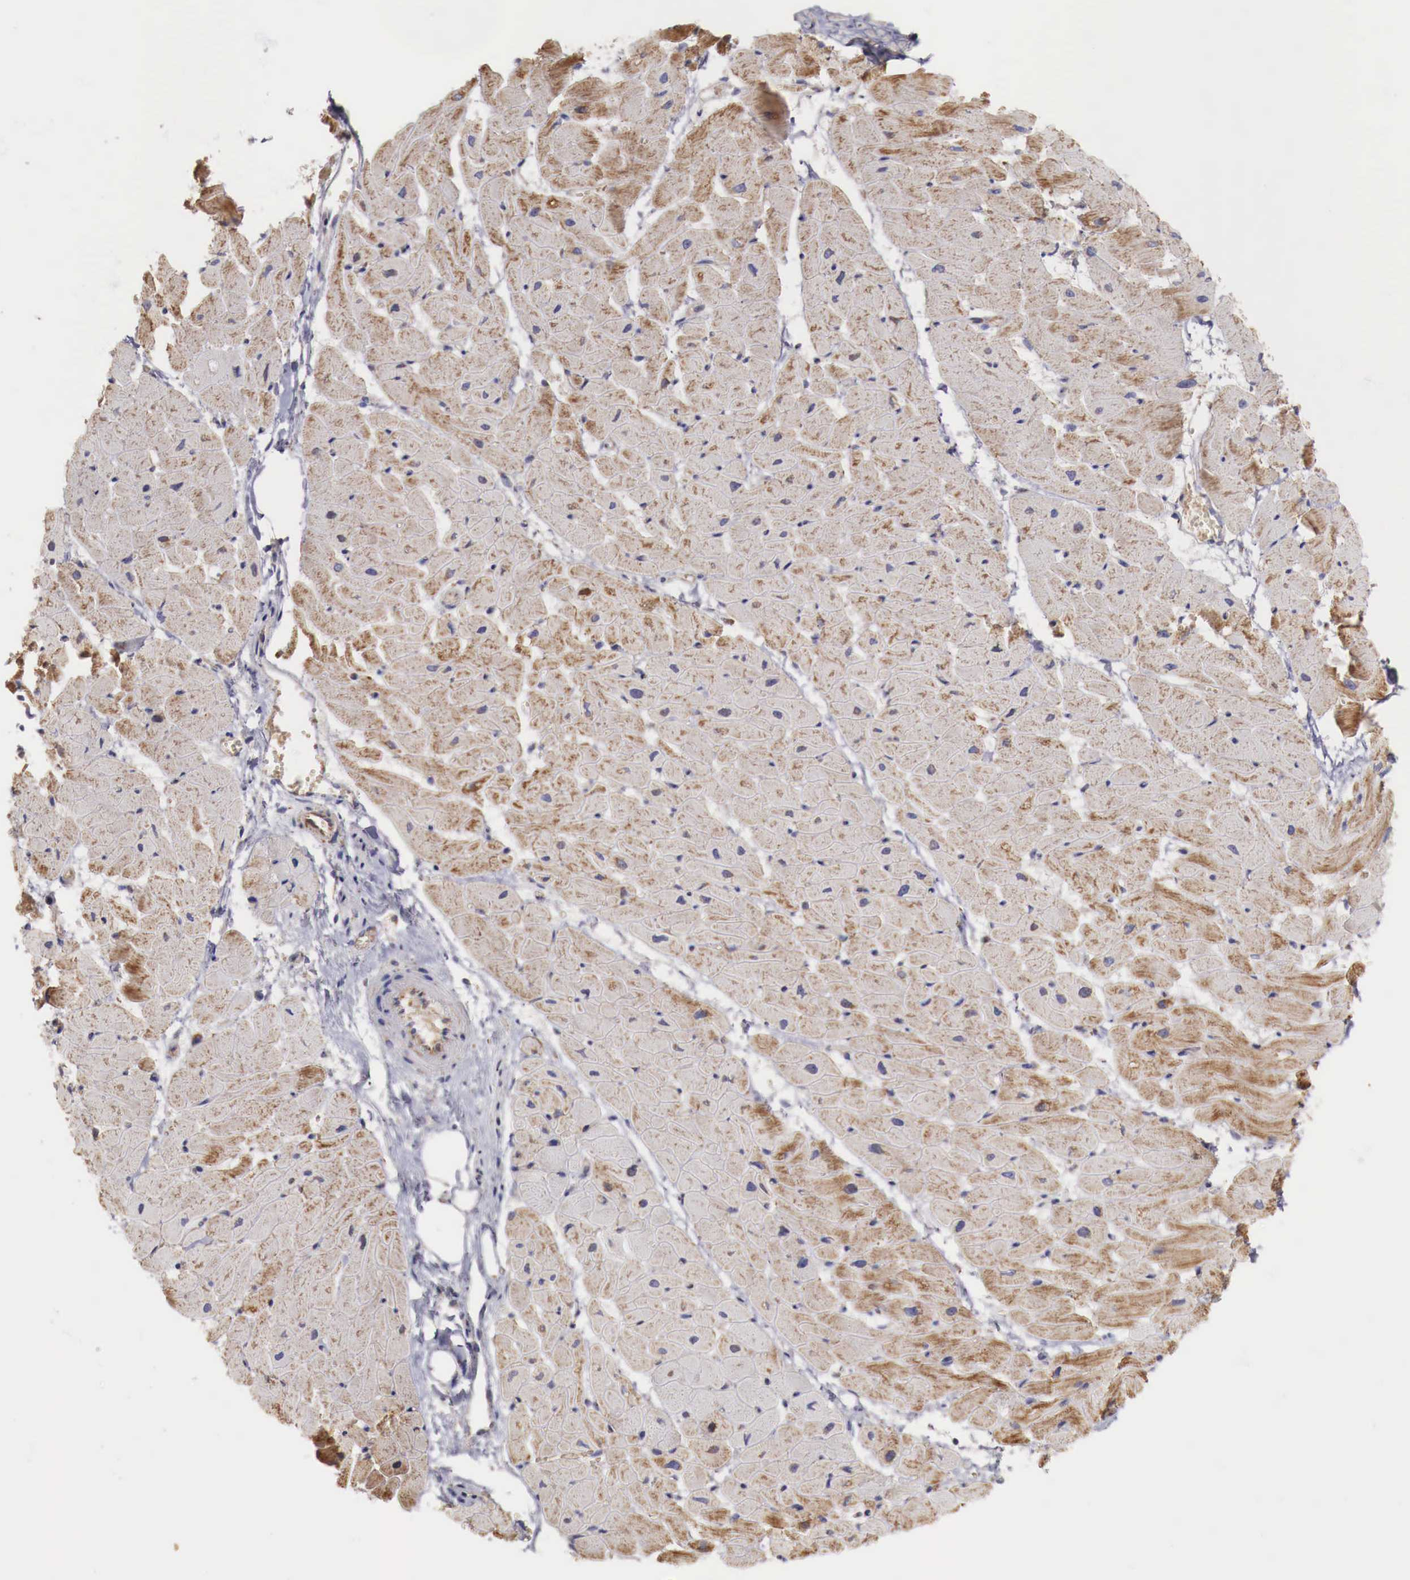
{"staining": {"intensity": "moderate", "quantity": "25%-75%", "location": "cytoplasmic/membranous"}, "tissue": "heart muscle", "cell_type": "Cardiomyocytes", "image_type": "normal", "snomed": [{"axis": "morphology", "description": "Normal tissue, NOS"}, {"axis": "topography", "description": "Heart"}], "caption": "Moderate cytoplasmic/membranous protein staining is seen in approximately 25%-75% of cardiomyocytes in heart muscle.", "gene": "XPNPEP3", "patient": {"sex": "female", "age": 19}}